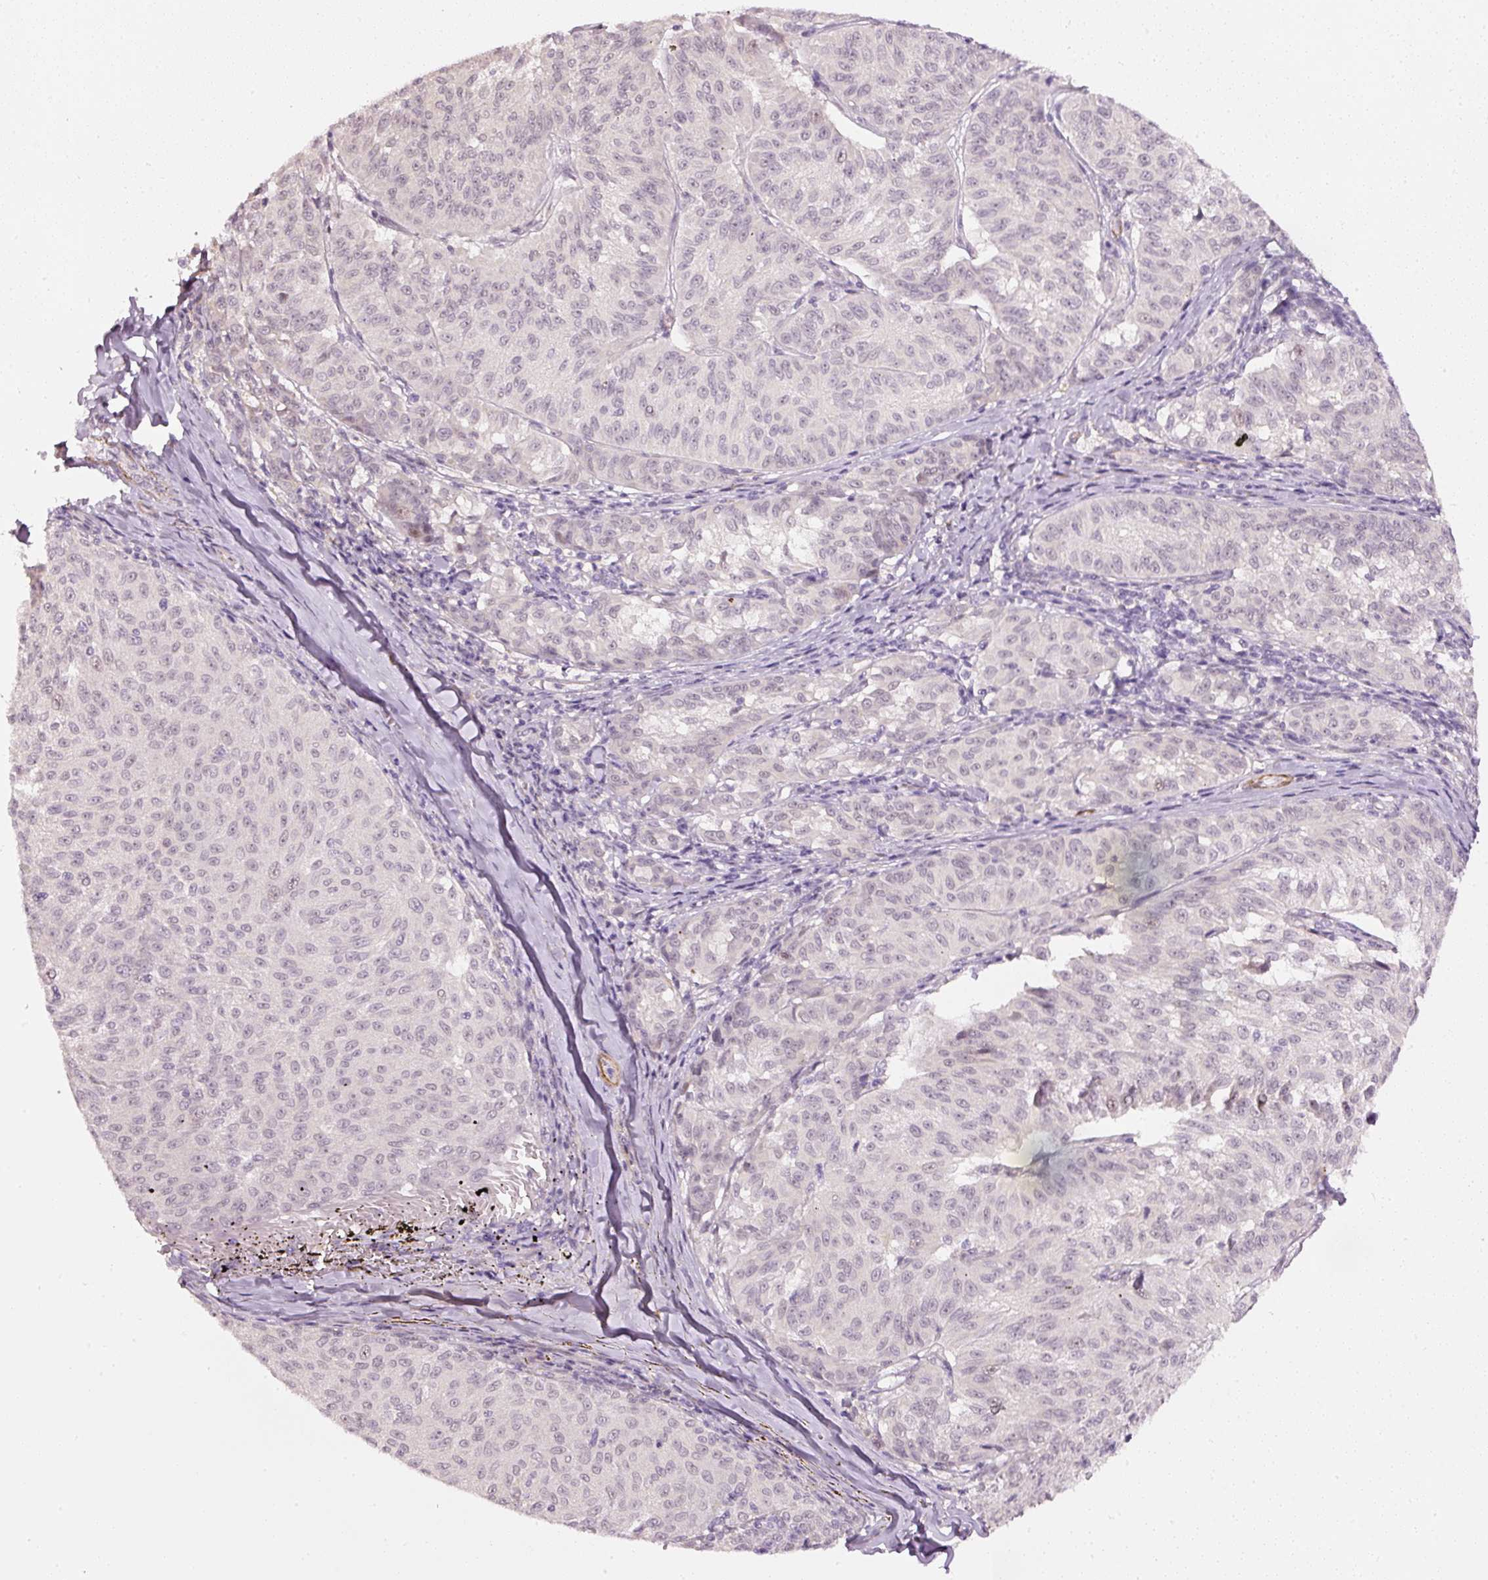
{"staining": {"intensity": "negative", "quantity": "none", "location": "none"}, "tissue": "melanoma", "cell_type": "Tumor cells", "image_type": "cancer", "snomed": [{"axis": "morphology", "description": "Malignant melanoma, NOS"}, {"axis": "topography", "description": "Skin"}], "caption": "Melanoma was stained to show a protein in brown. There is no significant expression in tumor cells. (DAB (3,3'-diaminobenzidine) immunohistochemistry with hematoxylin counter stain).", "gene": "TOGARAM1", "patient": {"sex": "female", "age": 72}}